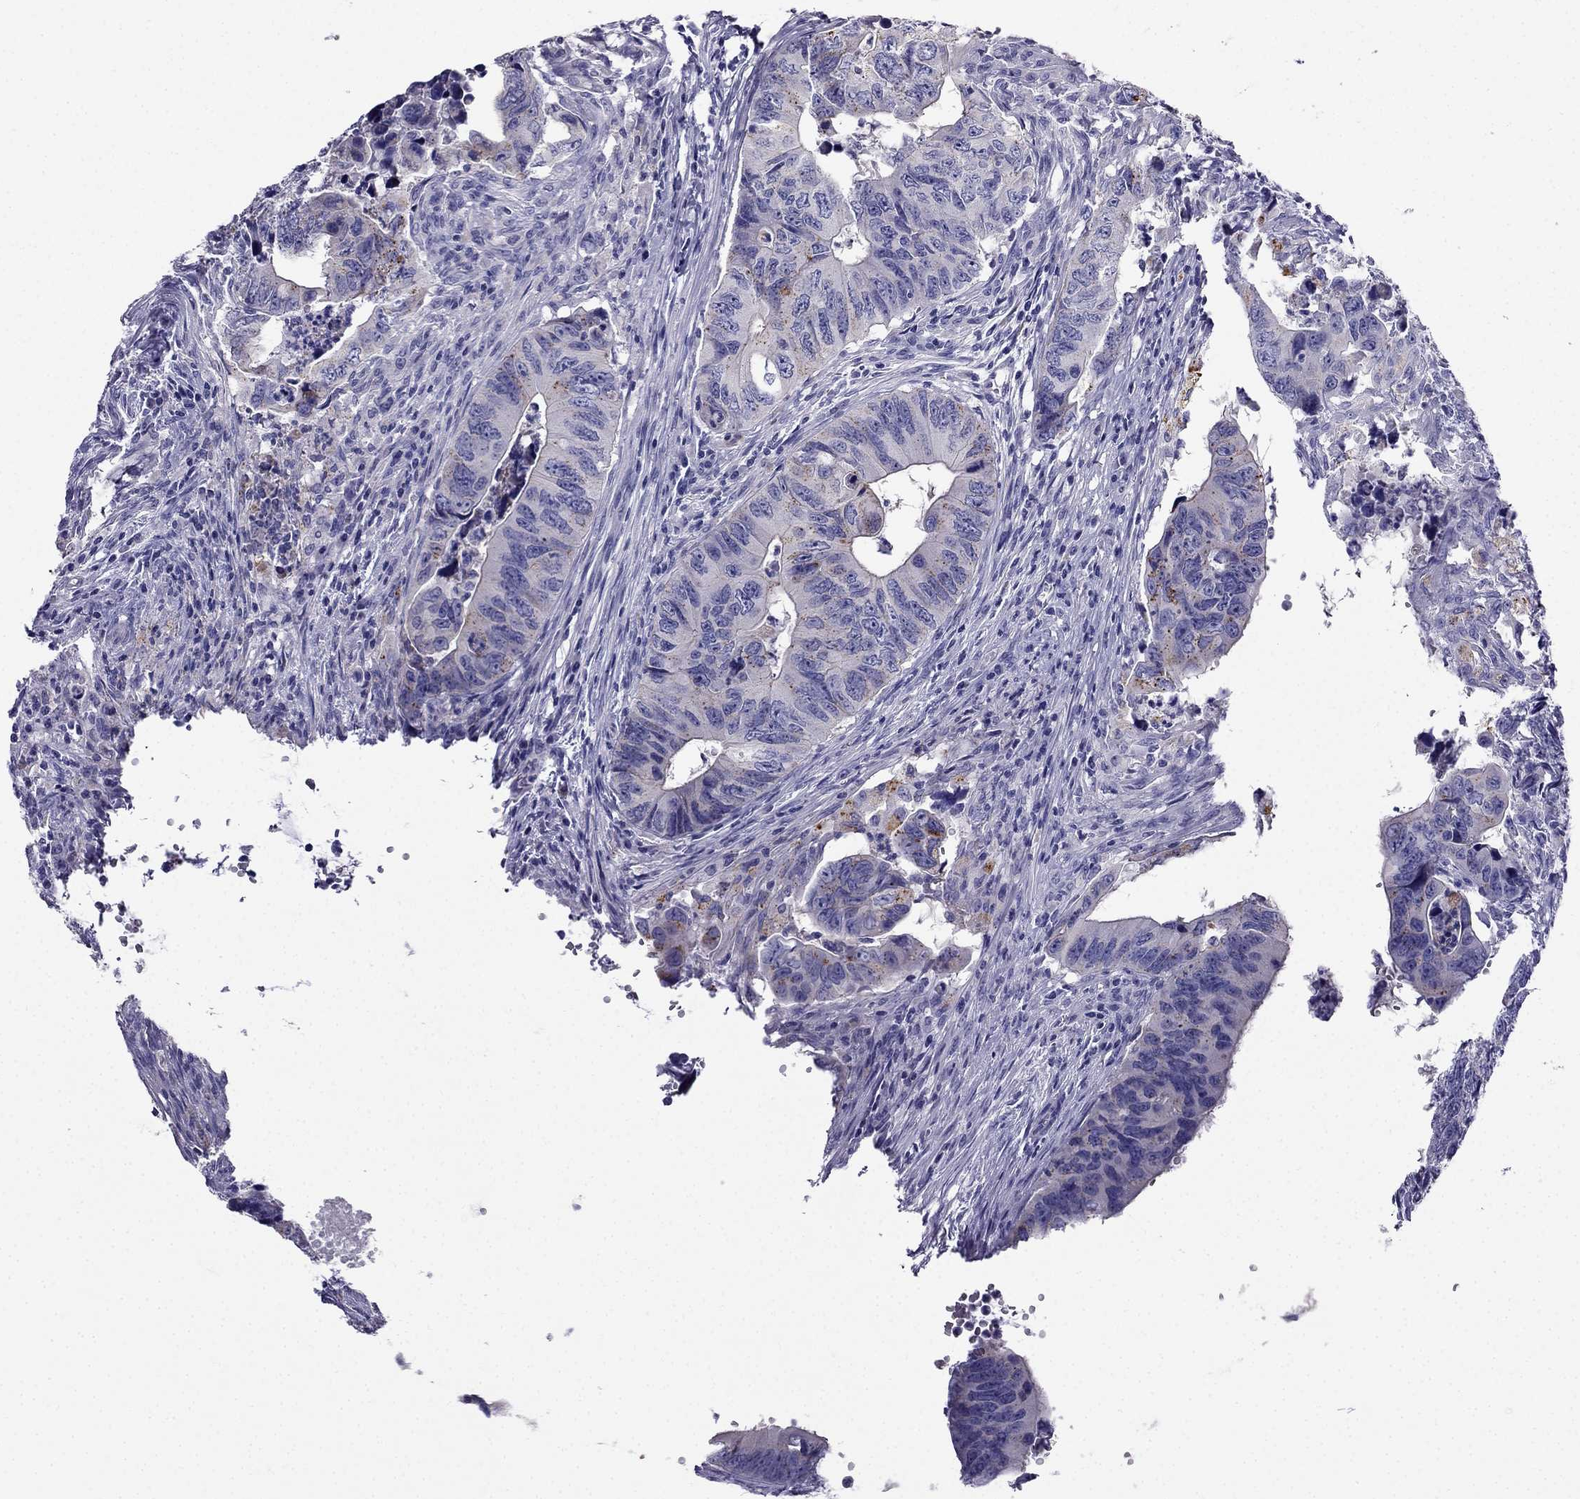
{"staining": {"intensity": "negative", "quantity": "none", "location": "none"}, "tissue": "colorectal cancer", "cell_type": "Tumor cells", "image_type": "cancer", "snomed": [{"axis": "morphology", "description": "Adenocarcinoma, NOS"}, {"axis": "topography", "description": "Colon"}], "caption": "Immunohistochemistry of adenocarcinoma (colorectal) shows no positivity in tumor cells.", "gene": "PTH", "patient": {"sex": "female", "age": 82}}